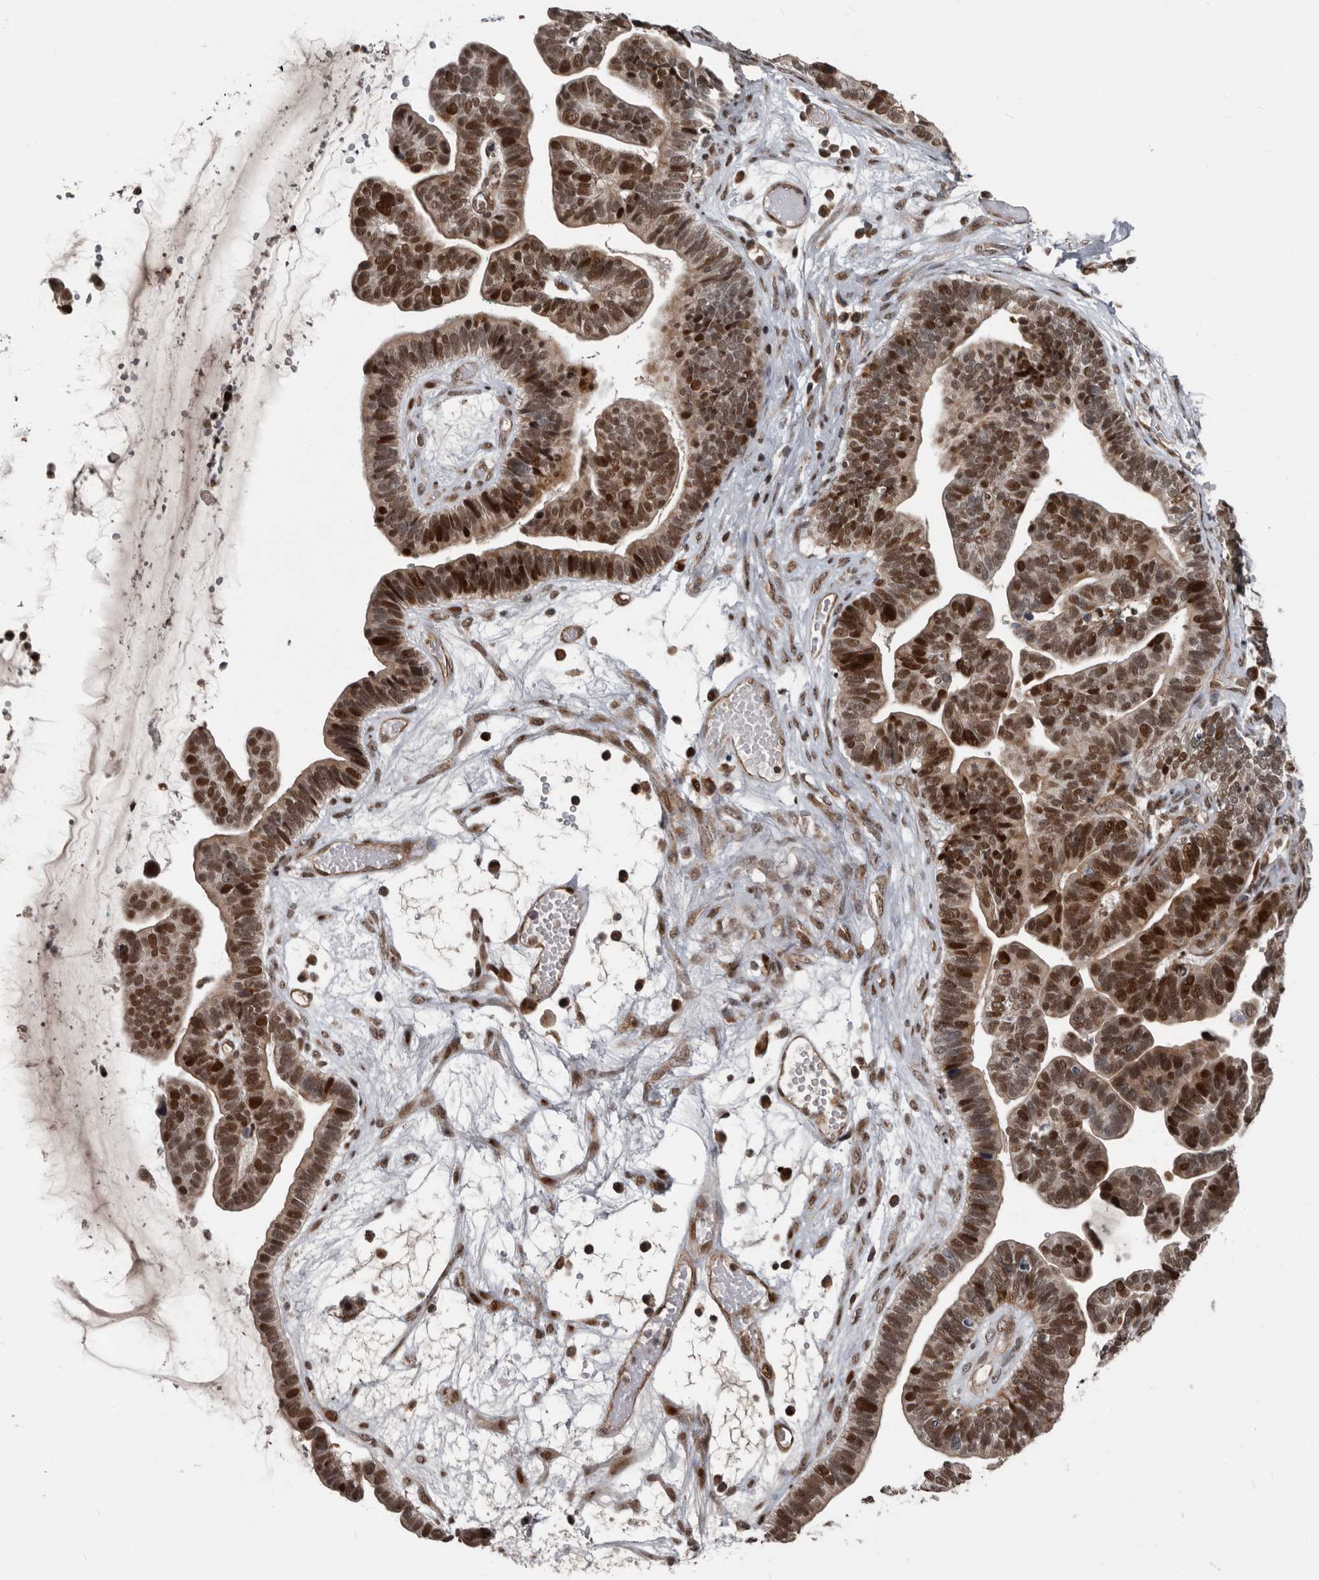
{"staining": {"intensity": "strong", "quantity": ">75%", "location": "cytoplasmic/membranous,nuclear"}, "tissue": "ovarian cancer", "cell_type": "Tumor cells", "image_type": "cancer", "snomed": [{"axis": "morphology", "description": "Cystadenocarcinoma, serous, NOS"}, {"axis": "topography", "description": "Ovary"}], "caption": "Ovarian serous cystadenocarcinoma stained with IHC reveals strong cytoplasmic/membranous and nuclear expression in about >75% of tumor cells. Nuclei are stained in blue.", "gene": "CHD1L", "patient": {"sex": "female", "age": 56}}